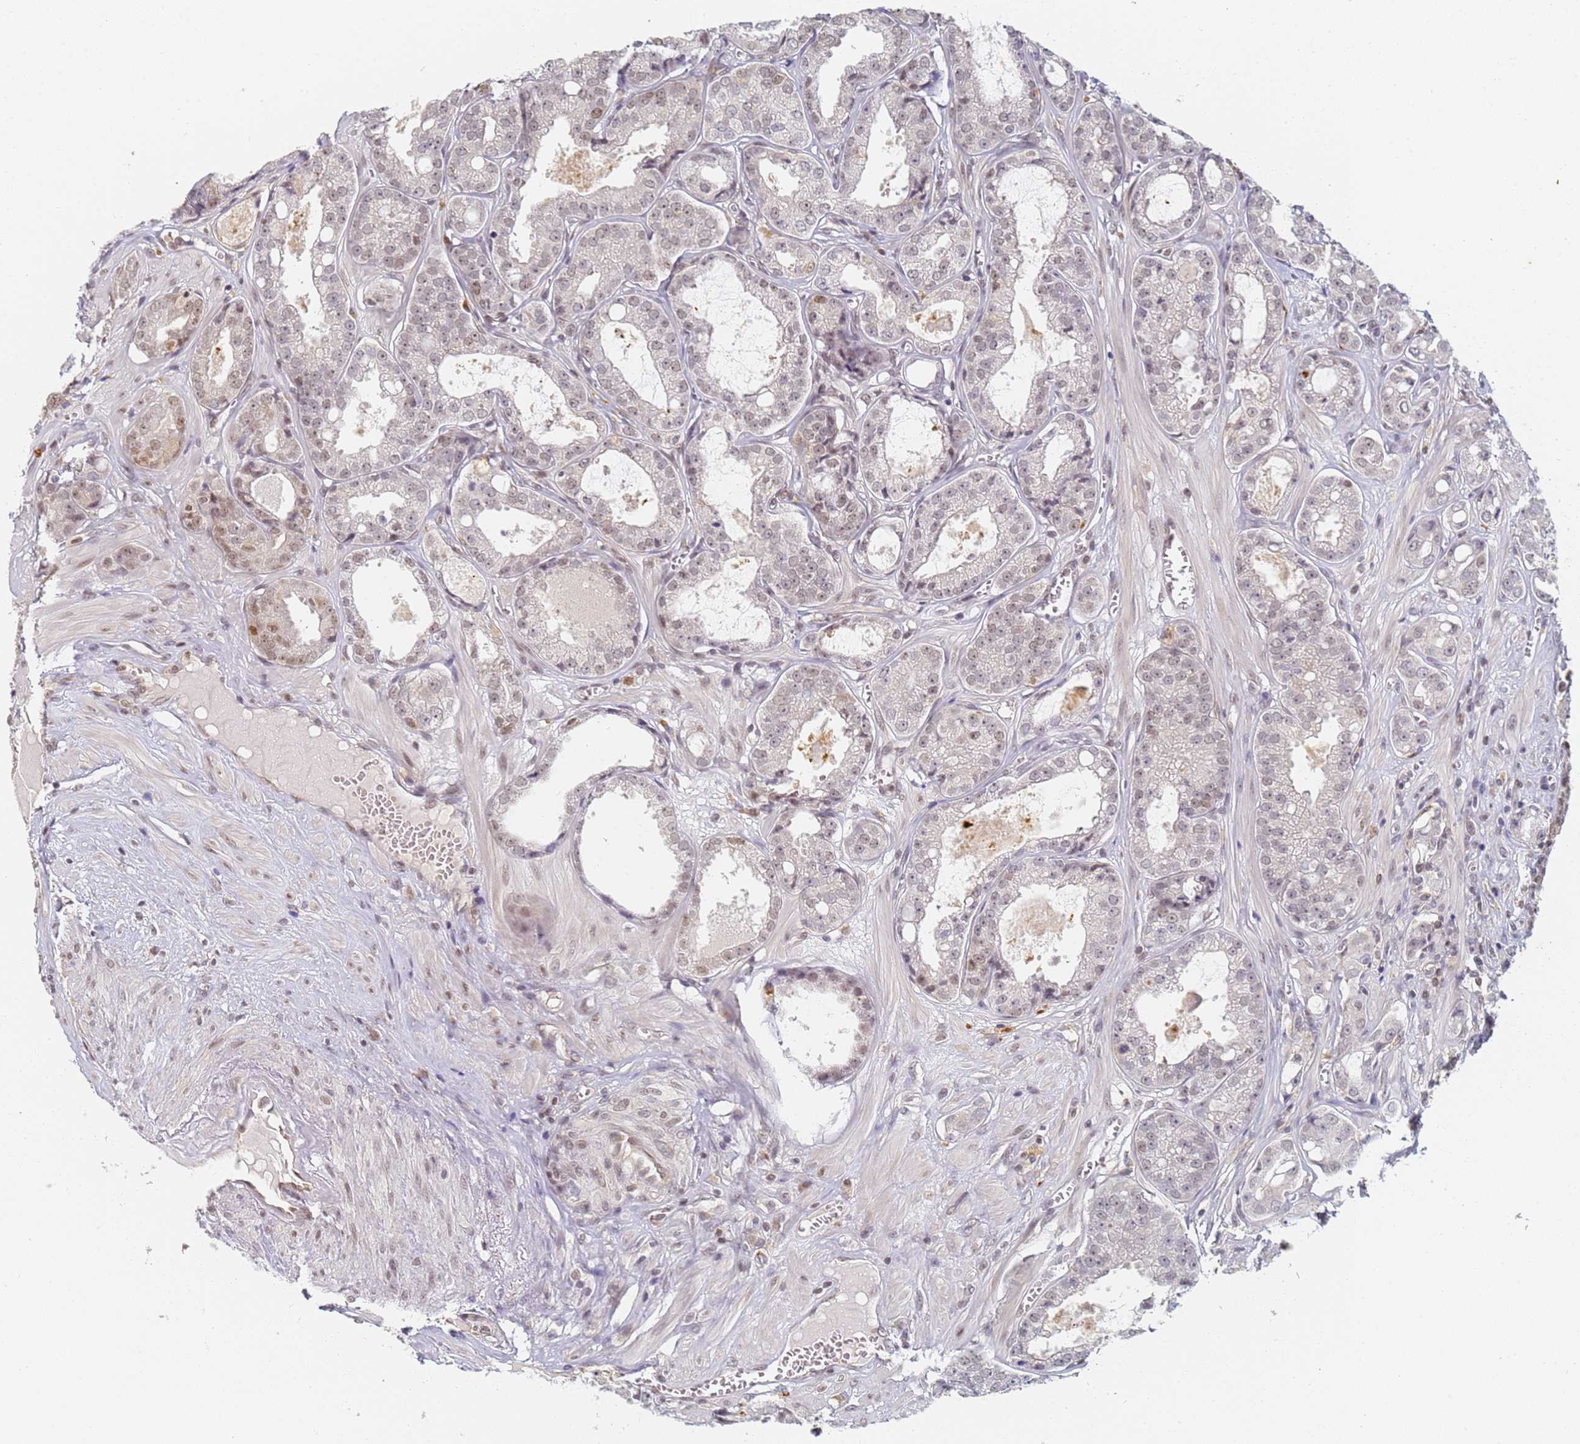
{"staining": {"intensity": "moderate", "quantity": "<25%", "location": "nuclear"}, "tissue": "prostate cancer", "cell_type": "Tumor cells", "image_type": "cancer", "snomed": [{"axis": "morphology", "description": "Adenocarcinoma, High grade"}, {"axis": "topography", "description": "Prostate"}], "caption": "Adenocarcinoma (high-grade) (prostate) stained for a protein (brown) reveals moderate nuclear positive staining in approximately <25% of tumor cells.", "gene": "HMCES", "patient": {"sex": "male", "age": 74}}